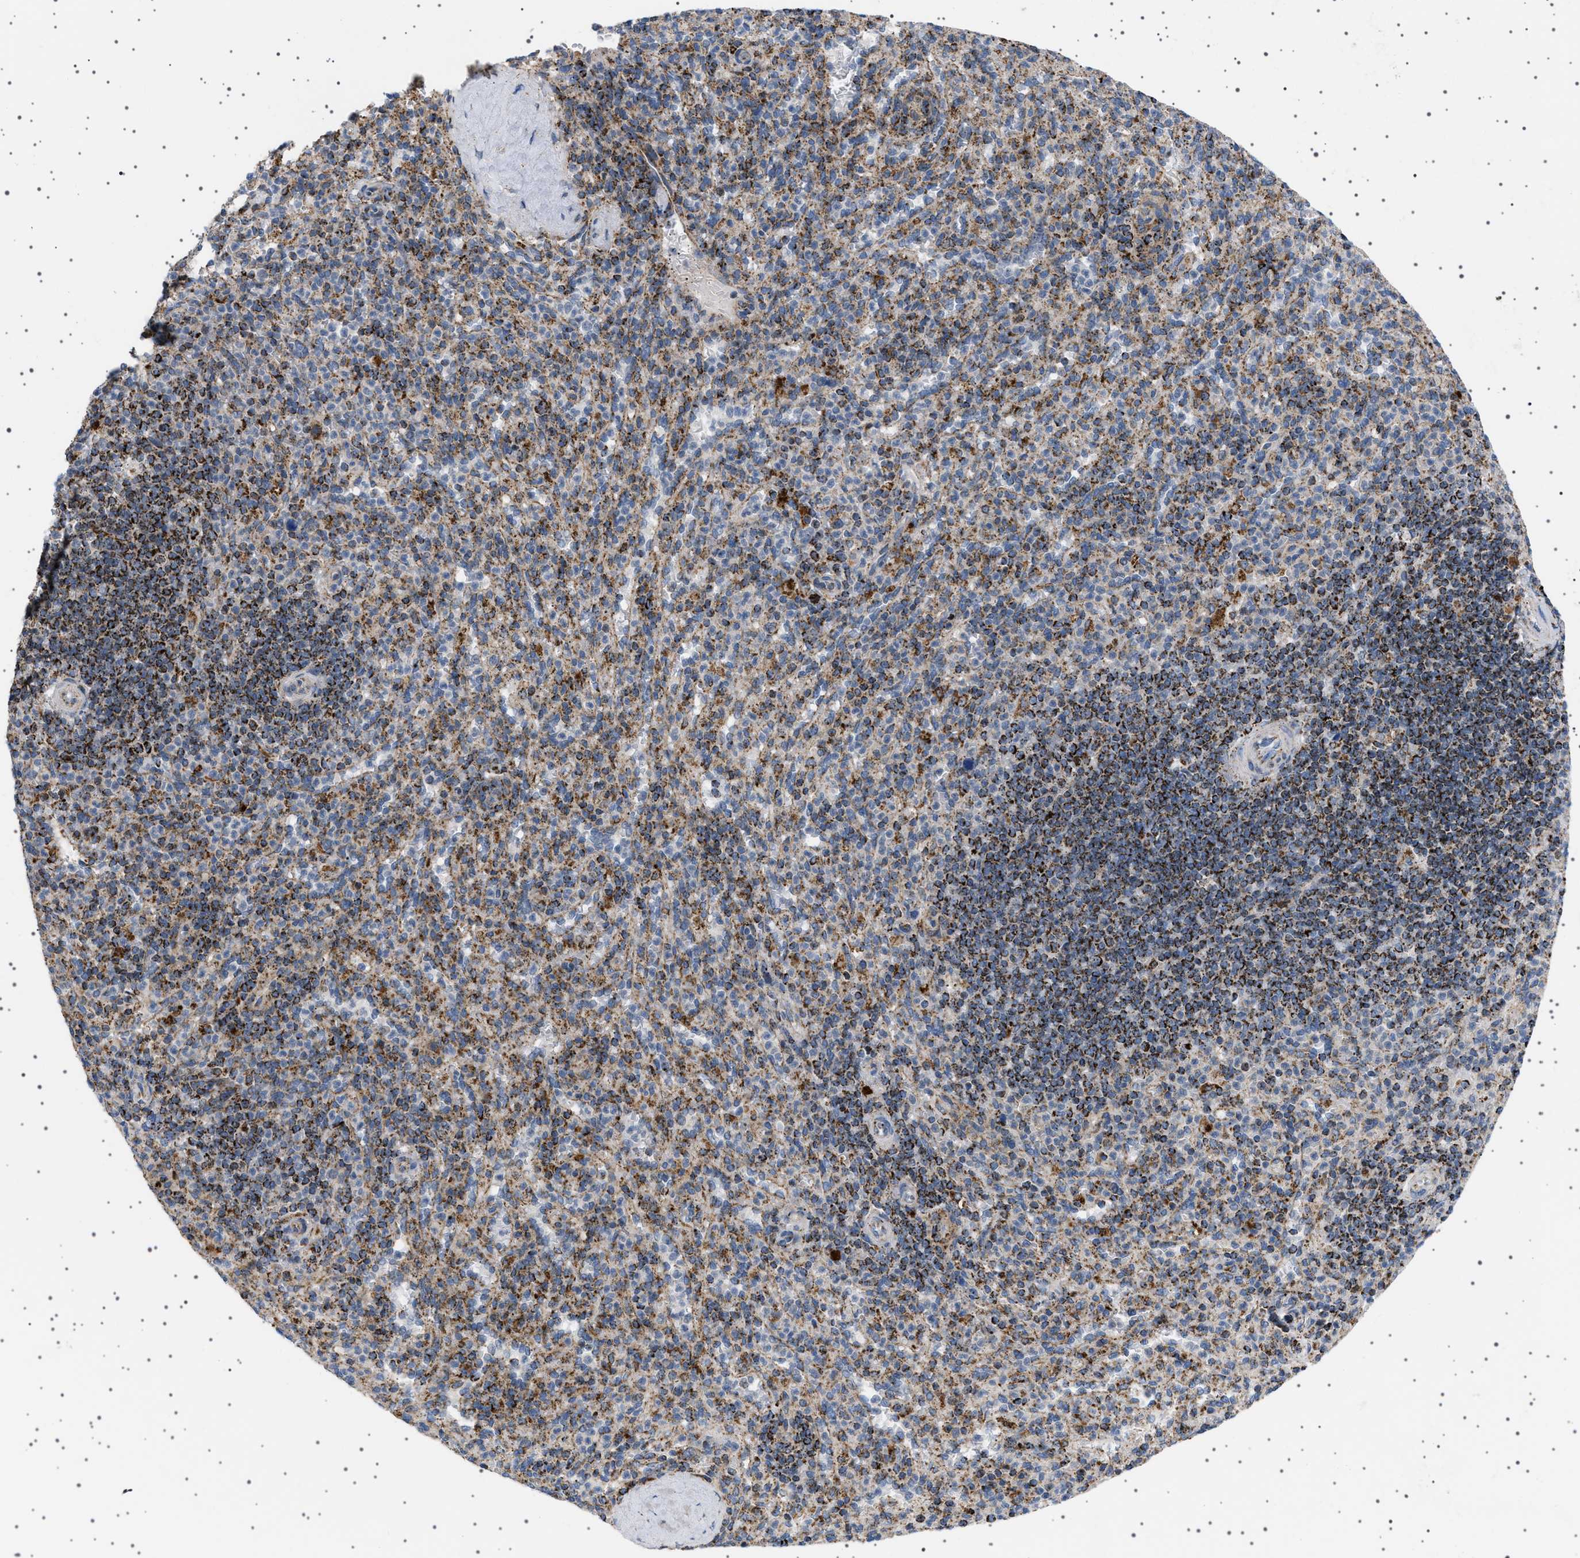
{"staining": {"intensity": "strong", "quantity": "25%-75%", "location": "cytoplasmic/membranous"}, "tissue": "spleen", "cell_type": "Cells in red pulp", "image_type": "normal", "snomed": [{"axis": "morphology", "description": "Normal tissue, NOS"}, {"axis": "topography", "description": "Spleen"}], "caption": "Immunohistochemical staining of unremarkable spleen exhibits high levels of strong cytoplasmic/membranous staining in approximately 25%-75% of cells in red pulp. The protein of interest is stained brown, and the nuclei are stained in blue (DAB (3,3'-diaminobenzidine) IHC with brightfield microscopy, high magnification).", "gene": "UBXN8", "patient": {"sex": "male", "age": 36}}